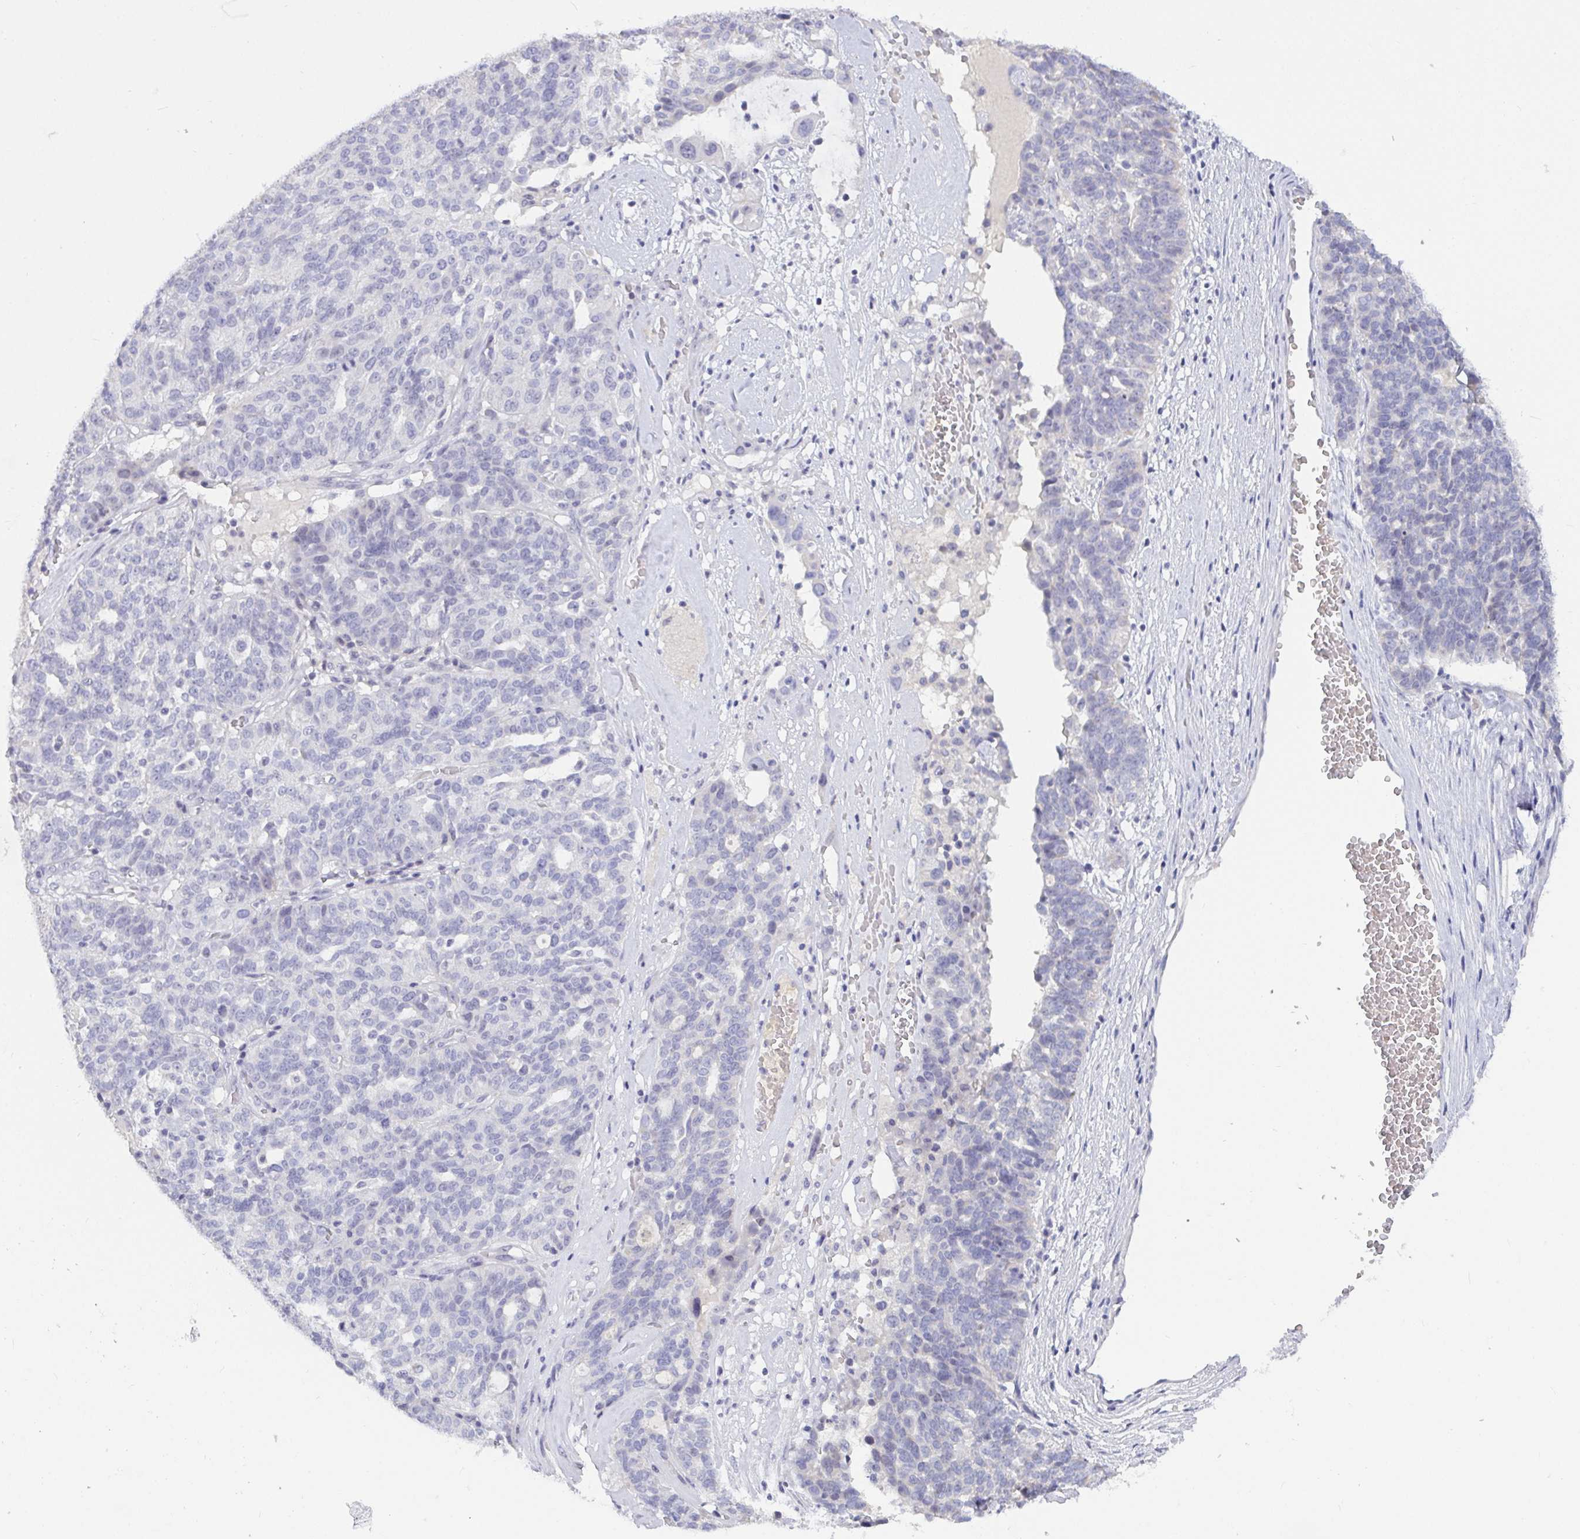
{"staining": {"intensity": "negative", "quantity": "none", "location": "none"}, "tissue": "ovarian cancer", "cell_type": "Tumor cells", "image_type": "cancer", "snomed": [{"axis": "morphology", "description": "Cystadenocarcinoma, serous, NOS"}, {"axis": "topography", "description": "Ovary"}], "caption": "Tumor cells show no significant protein expression in serous cystadenocarcinoma (ovarian).", "gene": "MYC", "patient": {"sex": "female", "age": 59}}